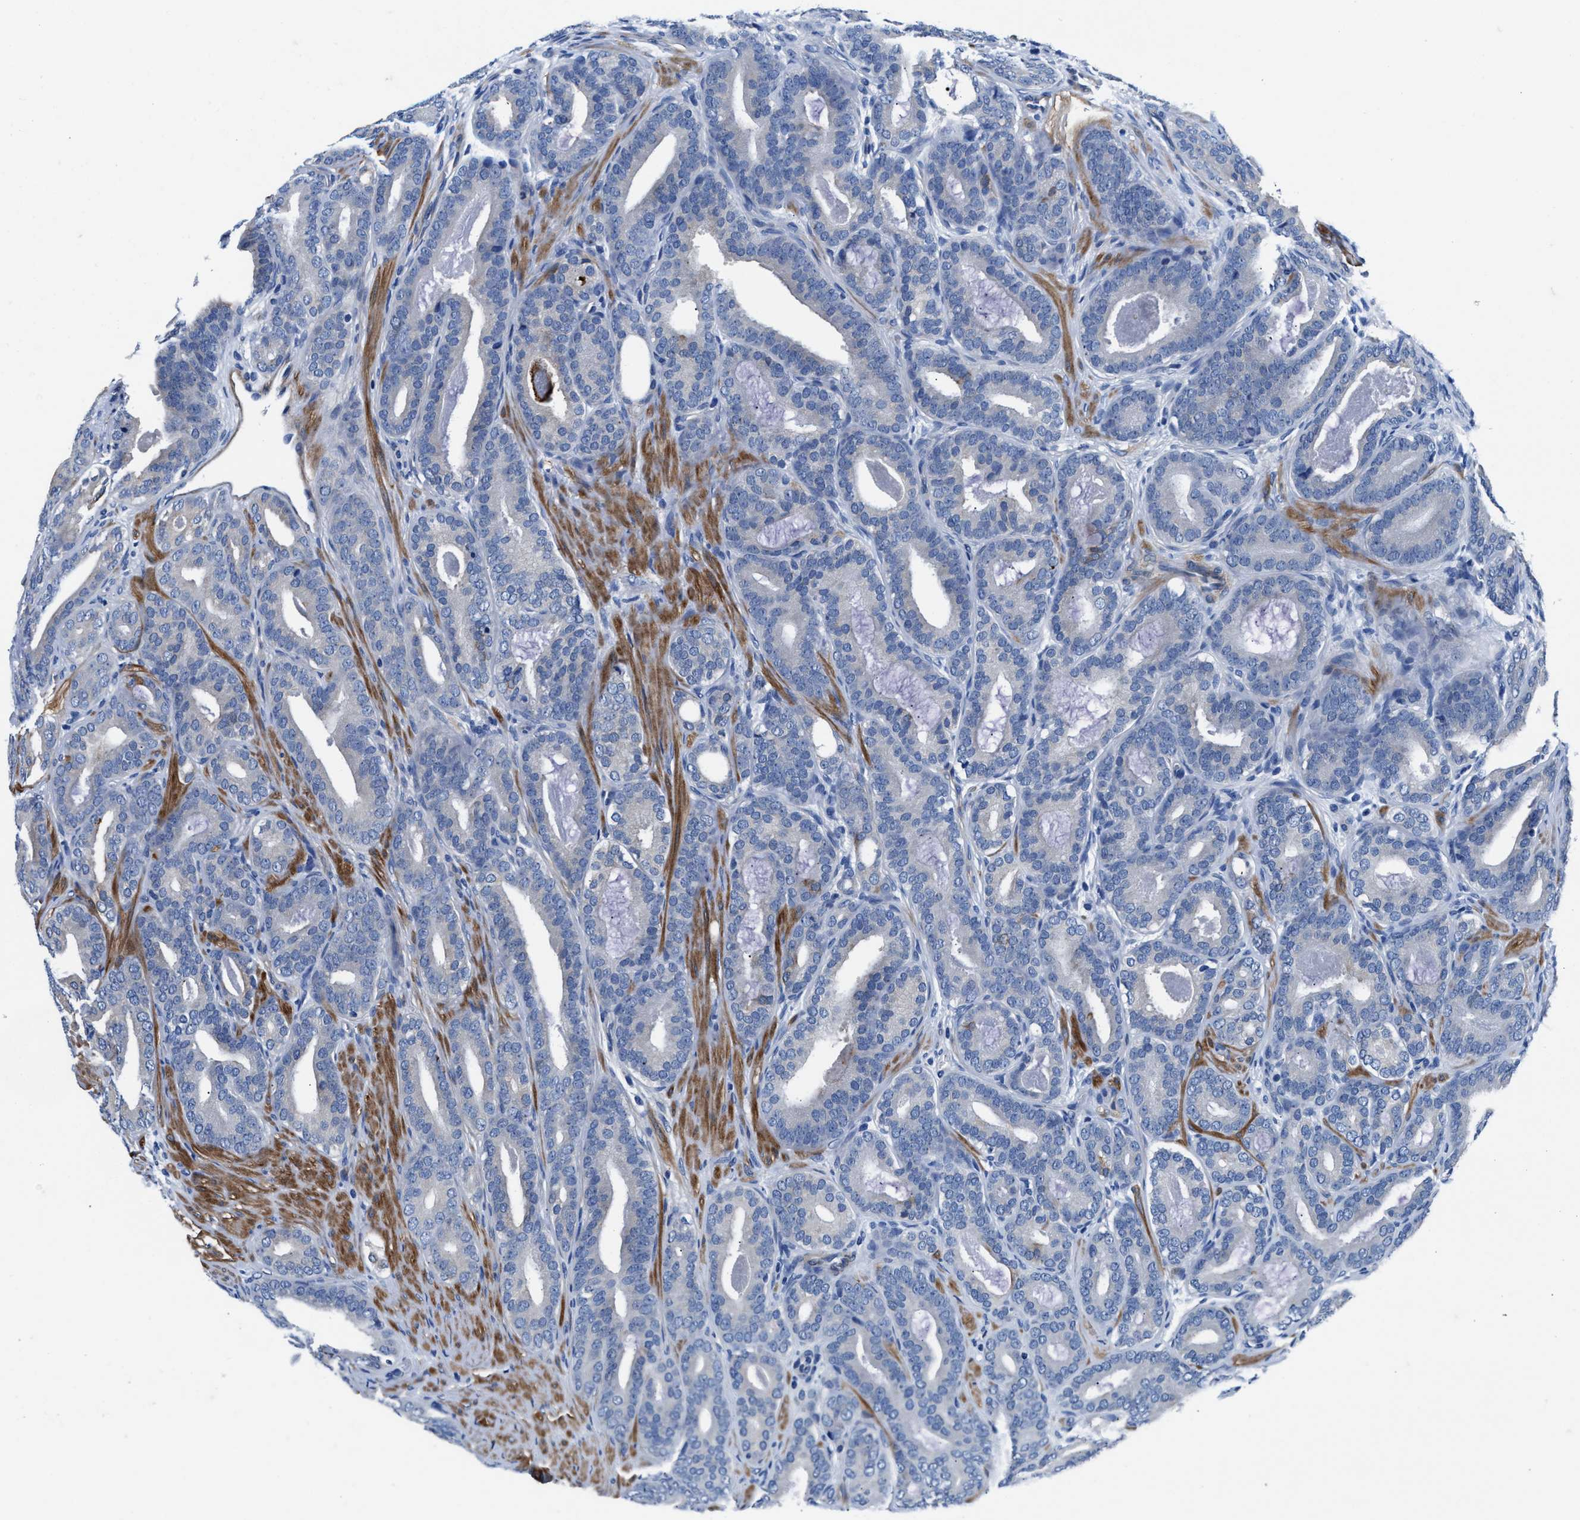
{"staining": {"intensity": "negative", "quantity": "none", "location": "none"}, "tissue": "prostate cancer", "cell_type": "Tumor cells", "image_type": "cancer", "snomed": [{"axis": "morphology", "description": "Adenocarcinoma, High grade"}, {"axis": "topography", "description": "Prostate"}], "caption": "Protein analysis of prostate high-grade adenocarcinoma shows no significant positivity in tumor cells.", "gene": "PARG", "patient": {"sex": "male", "age": 60}}